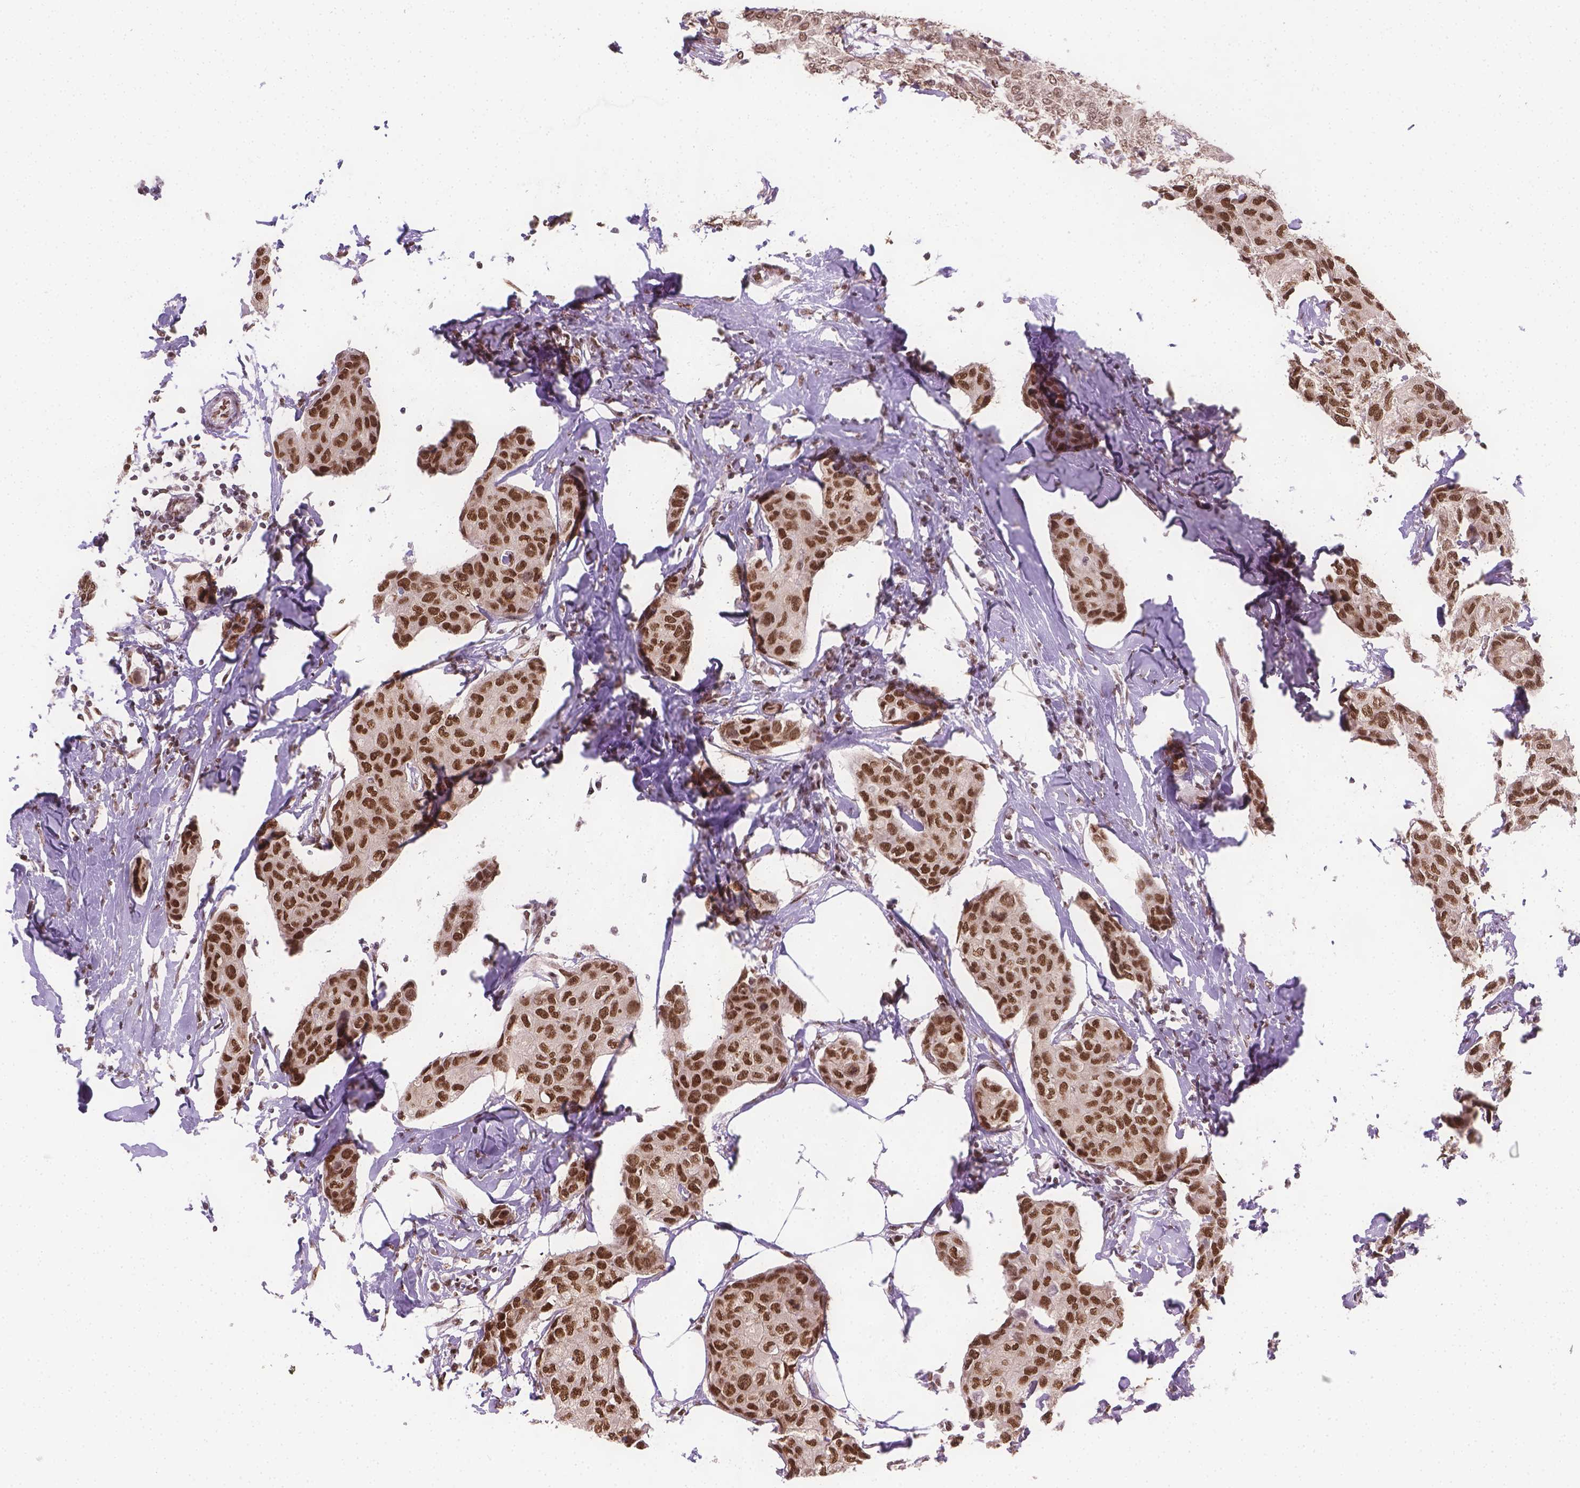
{"staining": {"intensity": "strong", "quantity": ">75%", "location": "nuclear"}, "tissue": "breast cancer", "cell_type": "Tumor cells", "image_type": "cancer", "snomed": [{"axis": "morphology", "description": "Duct carcinoma"}, {"axis": "topography", "description": "Breast"}], "caption": "An immunohistochemistry (IHC) micrograph of neoplastic tissue is shown. Protein staining in brown shows strong nuclear positivity in breast cancer (invasive ductal carcinoma) within tumor cells.", "gene": "FANCE", "patient": {"sex": "female", "age": 80}}